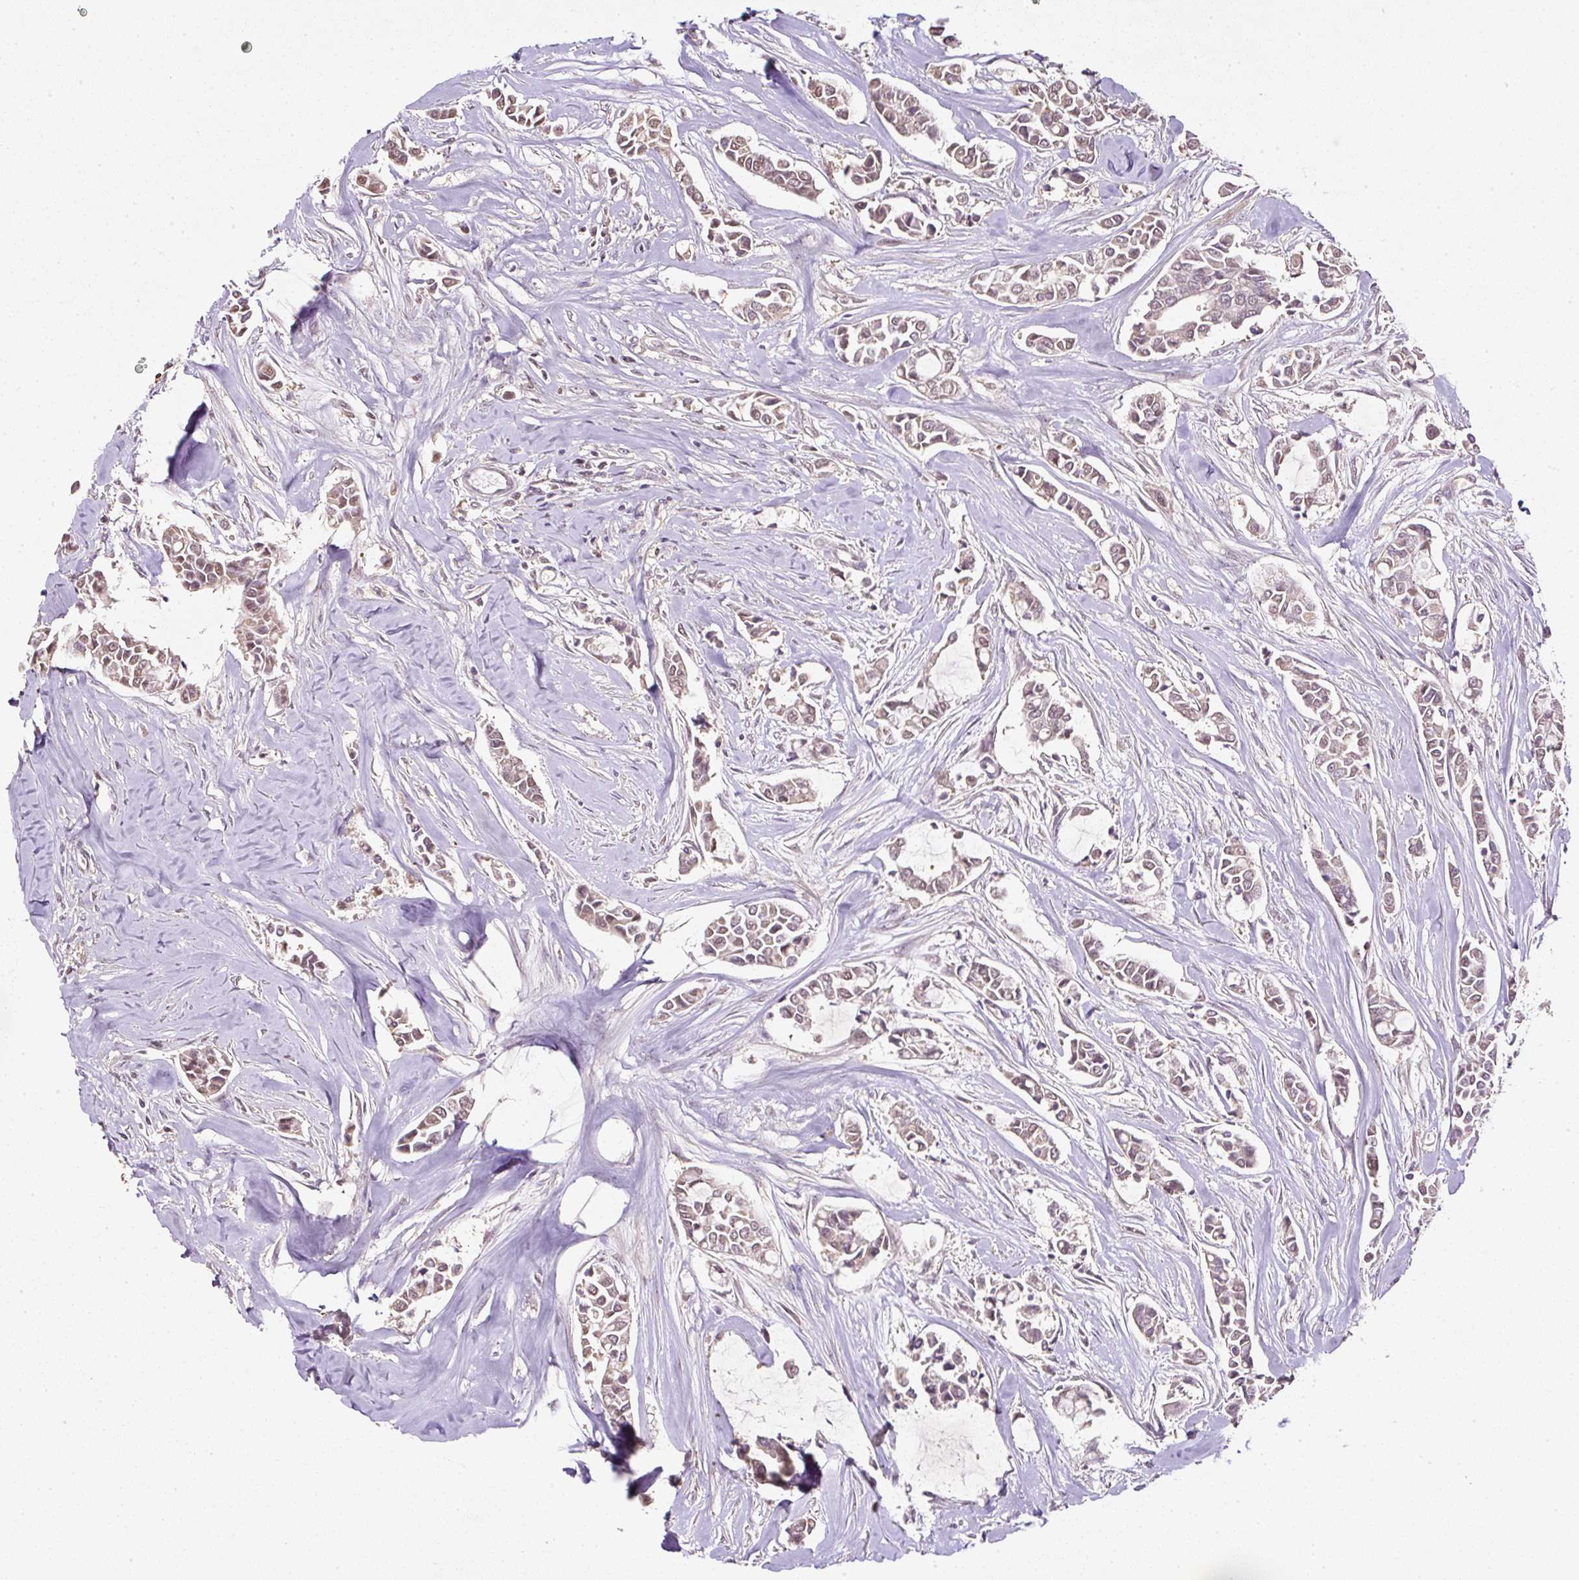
{"staining": {"intensity": "weak", "quantity": ">75%", "location": "cytoplasmic/membranous,nuclear"}, "tissue": "breast cancer", "cell_type": "Tumor cells", "image_type": "cancer", "snomed": [{"axis": "morphology", "description": "Duct carcinoma"}, {"axis": "topography", "description": "Breast"}], "caption": "The micrograph displays a brown stain indicating the presence of a protein in the cytoplasmic/membranous and nuclear of tumor cells in intraductal carcinoma (breast).", "gene": "TMEM170B", "patient": {"sex": "female", "age": 84}}